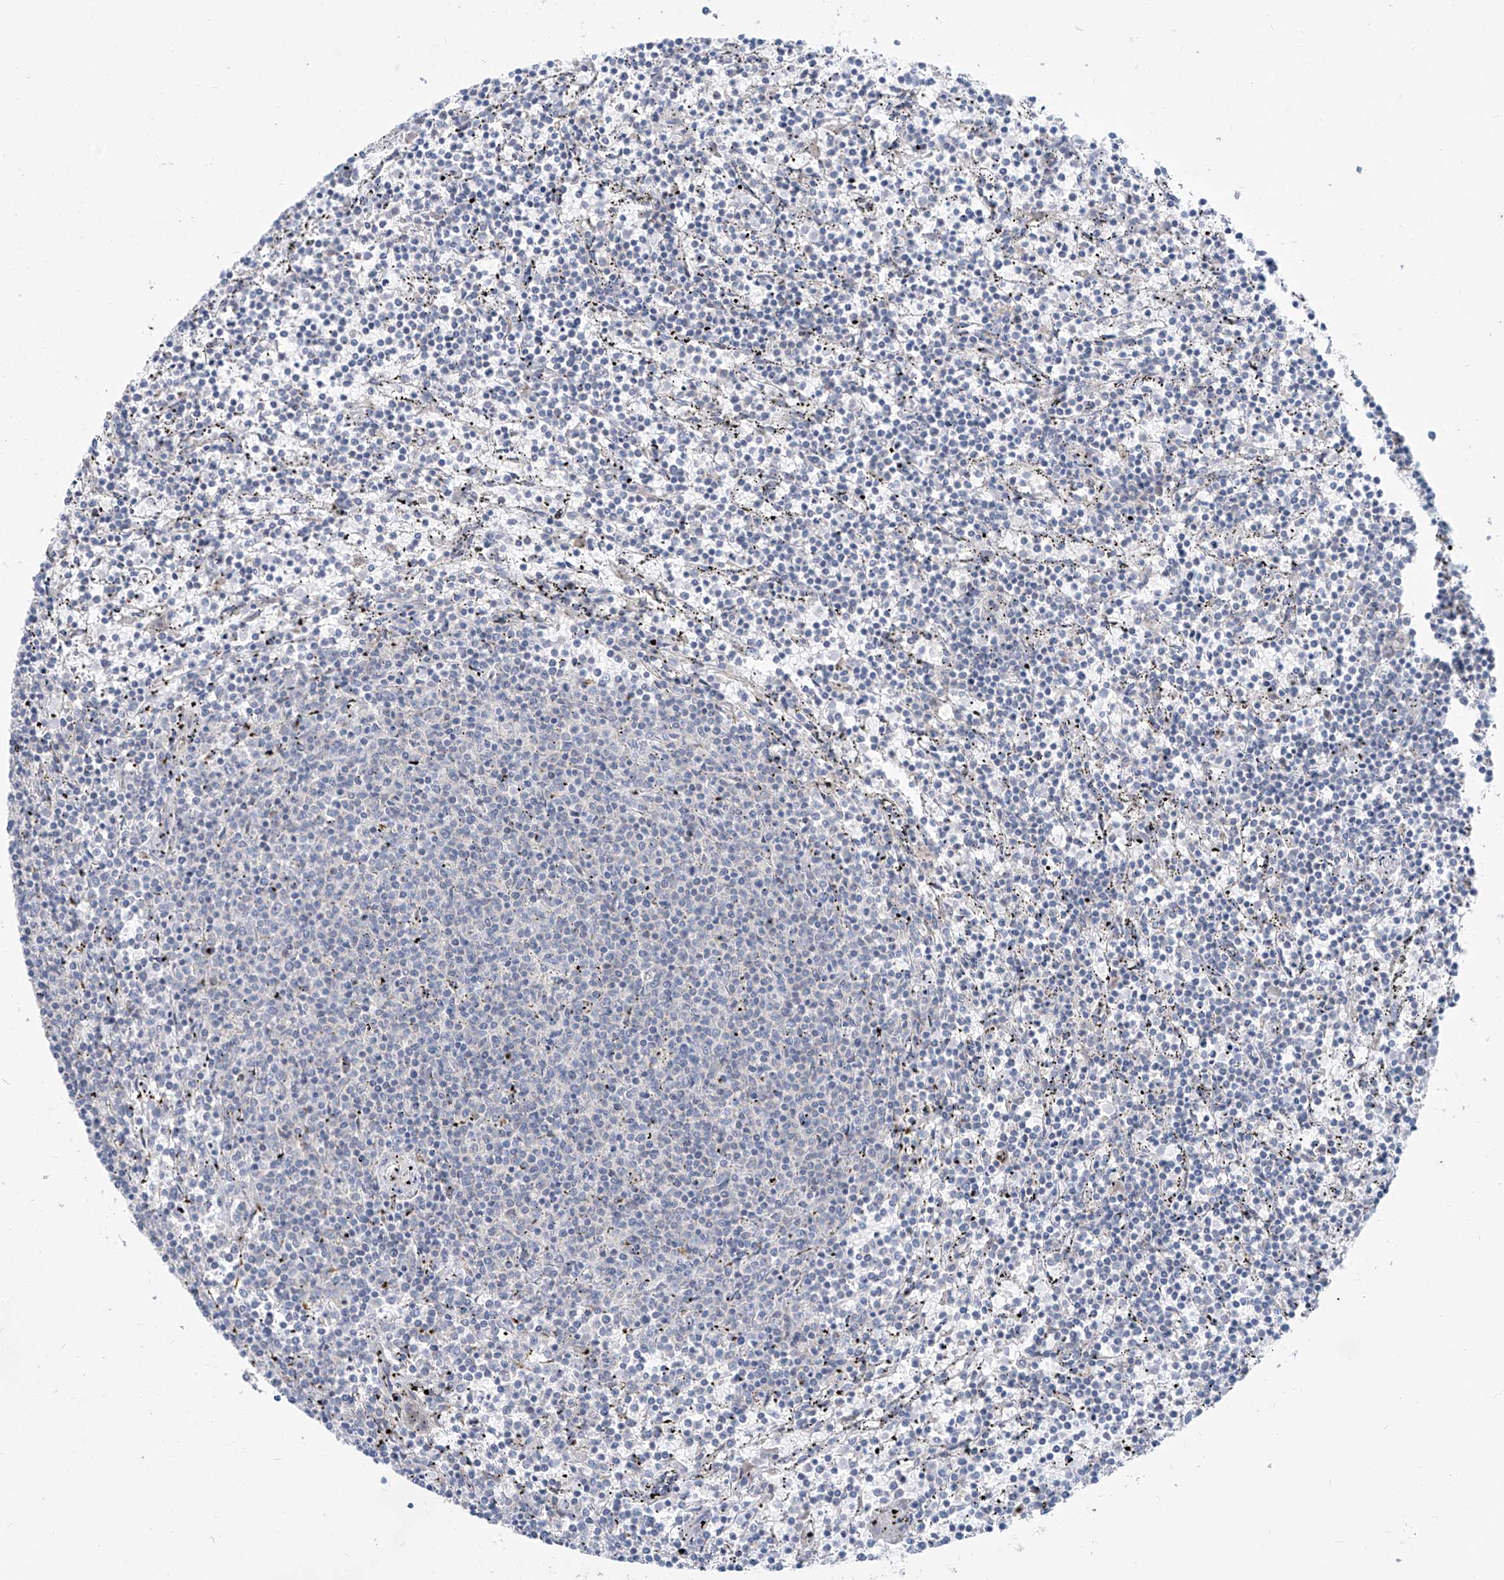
{"staining": {"intensity": "negative", "quantity": "none", "location": "none"}, "tissue": "lymphoma", "cell_type": "Tumor cells", "image_type": "cancer", "snomed": [{"axis": "morphology", "description": "Malignant lymphoma, non-Hodgkin's type, Low grade"}, {"axis": "topography", "description": "Spleen"}], "caption": "Lymphoma was stained to show a protein in brown. There is no significant staining in tumor cells.", "gene": "KRTAP25-1", "patient": {"sex": "female", "age": 50}}